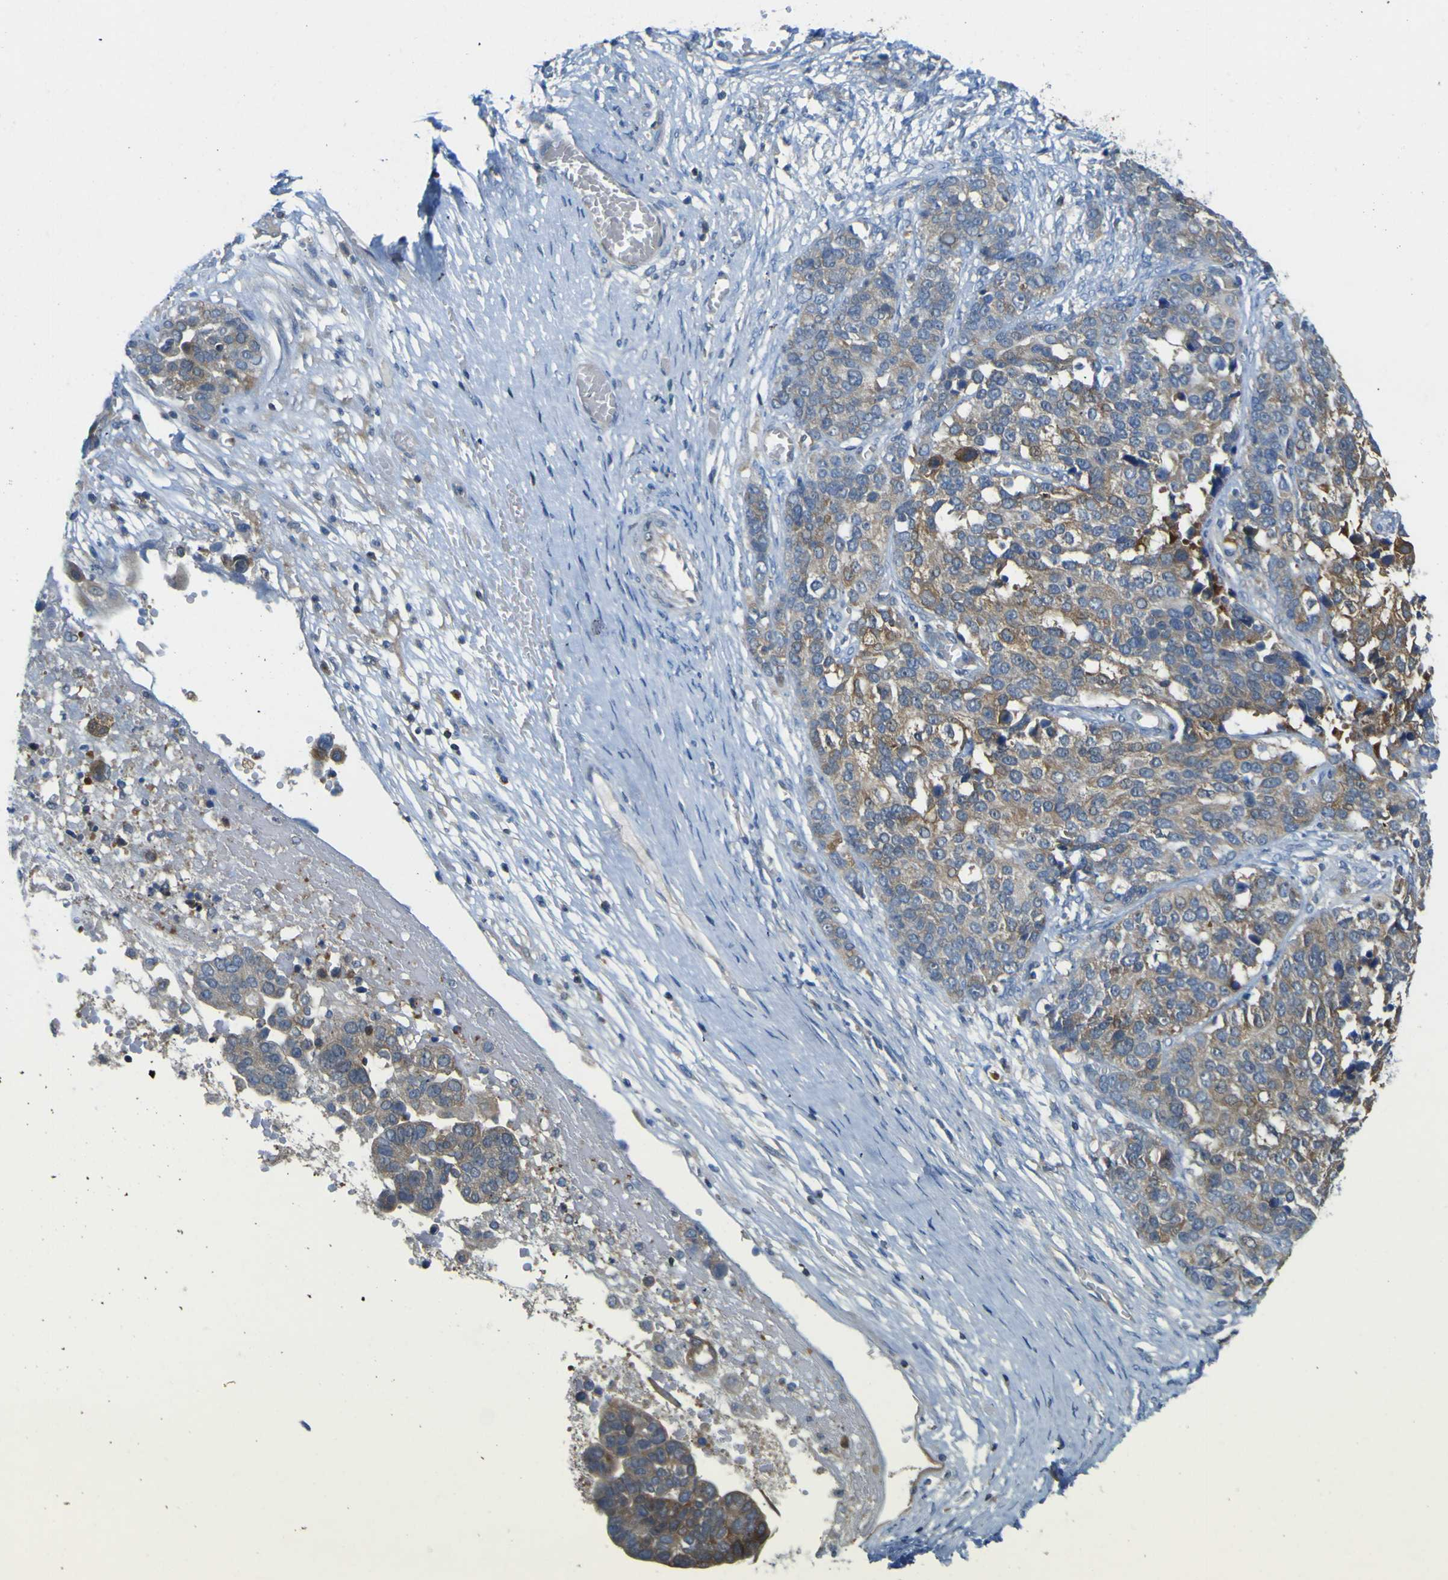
{"staining": {"intensity": "moderate", "quantity": ">75%", "location": "cytoplasmic/membranous"}, "tissue": "ovarian cancer", "cell_type": "Tumor cells", "image_type": "cancer", "snomed": [{"axis": "morphology", "description": "Cystadenocarcinoma, serous, NOS"}, {"axis": "topography", "description": "Ovary"}], "caption": "A micrograph of serous cystadenocarcinoma (ovarian) stained for a protein shows moderate cytoplasmic/membranous brown staining in tumor cells. The protein of interest is shown in brown color, while the nuclei are stained blue.", "gene": "EML2", "patient": {"sex": "female", "age": 44}}